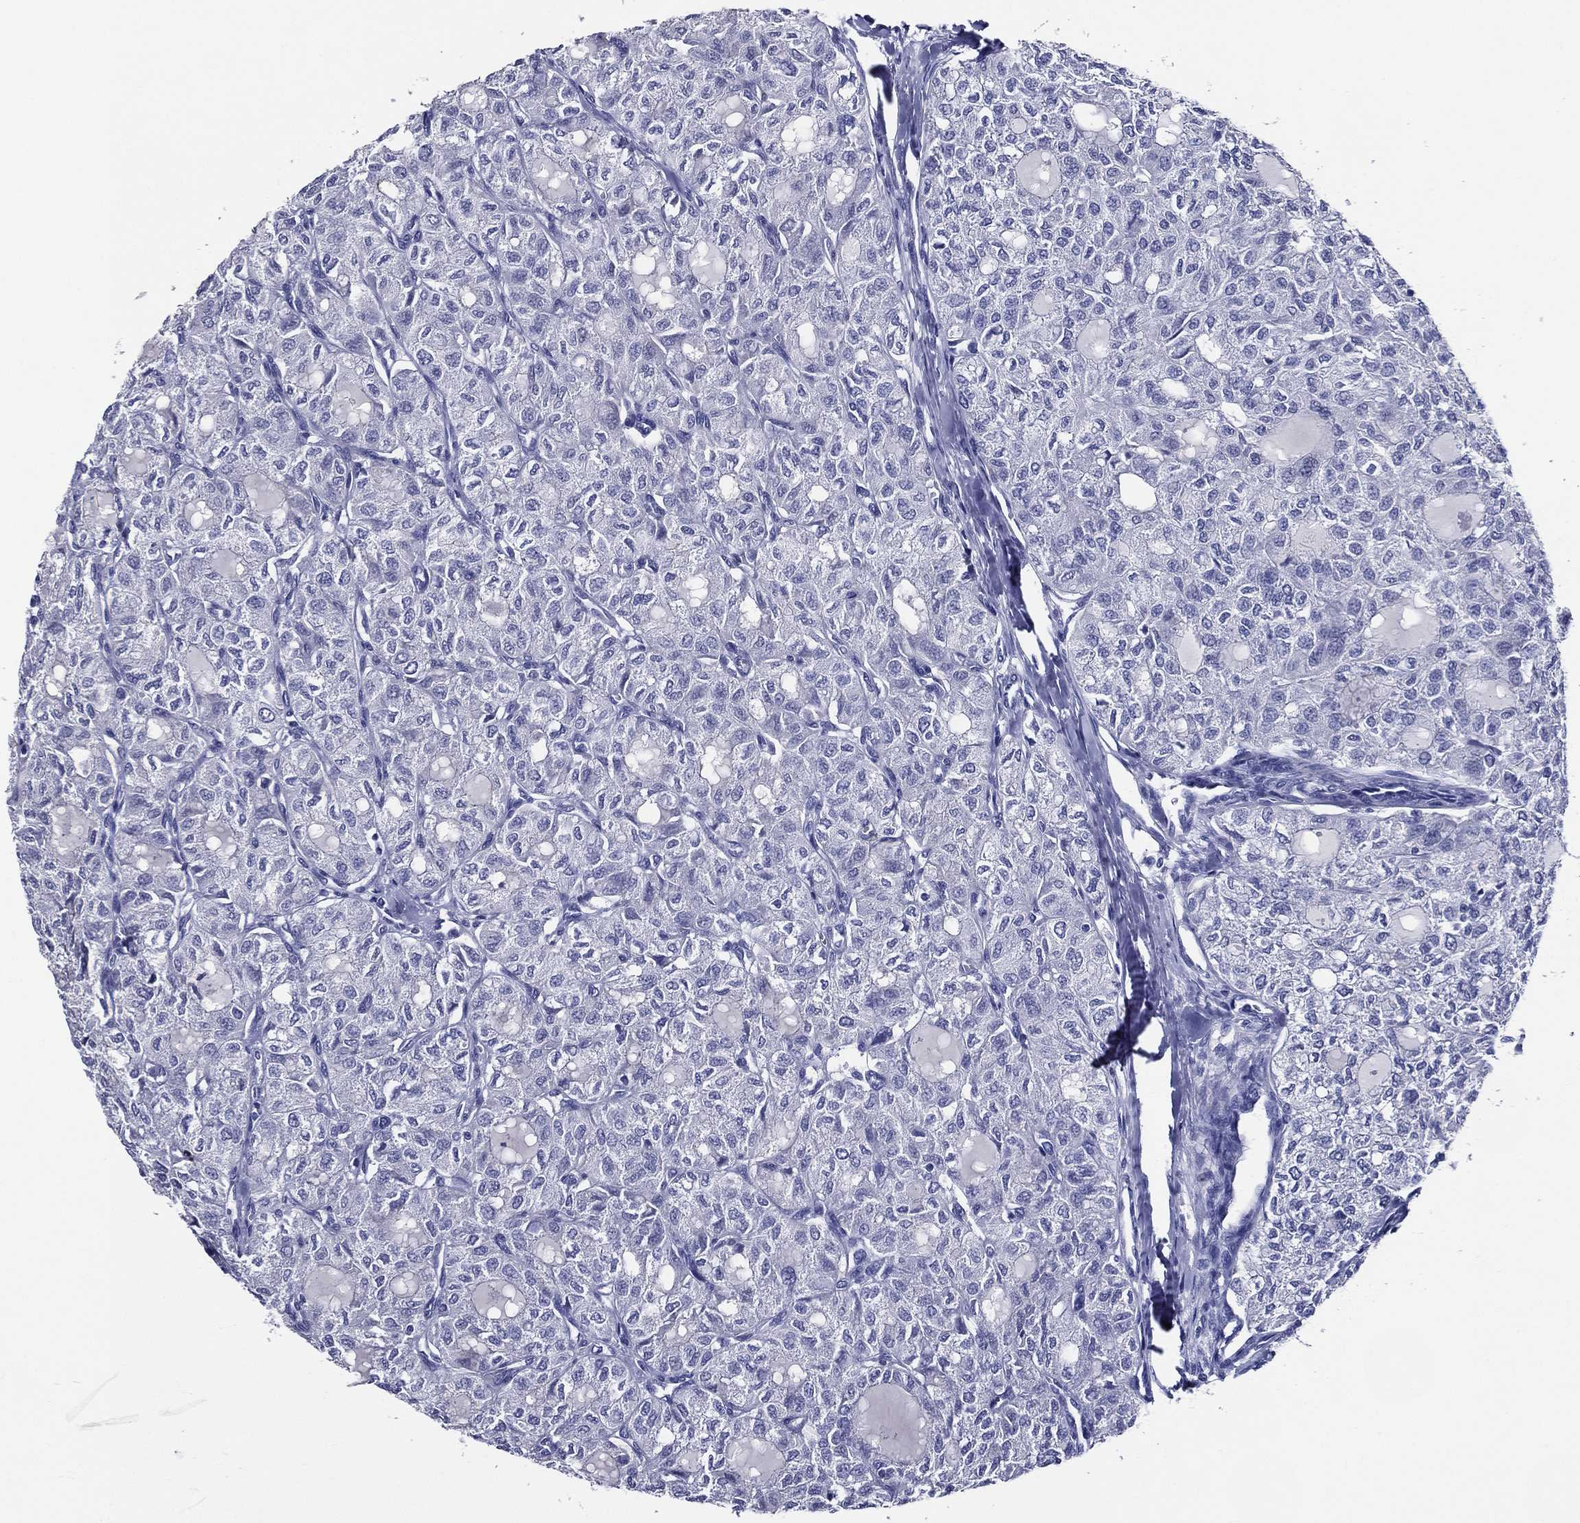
{"staining": {"intensity": "negative", "quantity": "none", "location": "none"}, "tissue": "thyroid cancer", "cell_type": "Tumor cells", "image_type": "cancer", "snomed": [{"axis": "morphology", "description": "Follicular adenoma carcinoma, NOS"}, {"axis": "topography", "description": "Thyroid gland"}], "caption": "Thyroid cancer (follicular adenoma carcinoma) was stained to show a protein in brown. There is no significant expression in tumor cells.", "gene": "ACE2", "patient": {"sex": "male", "age": 75}}